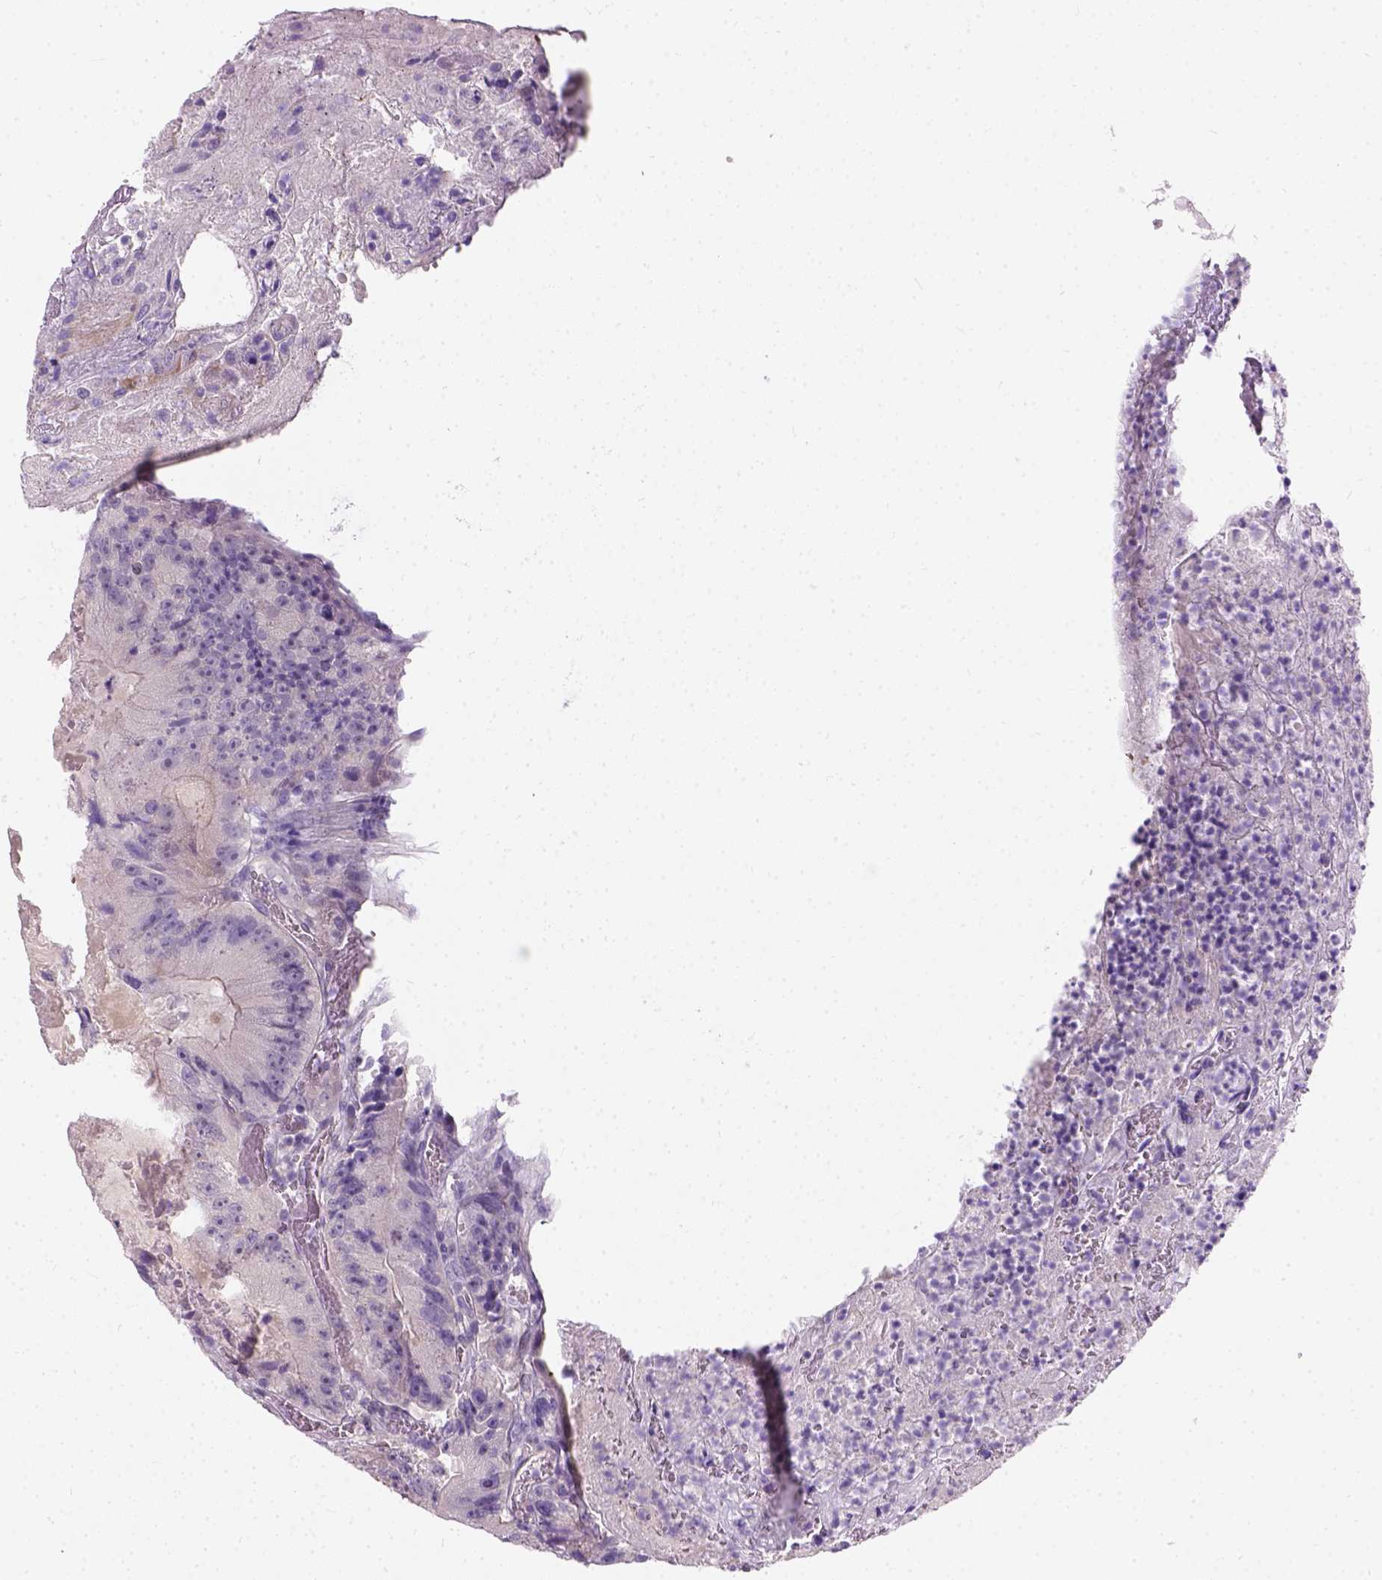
{"staining": {"intensity": "negative", "quantity": "none", "location": "none"}, "tissue": "colorectal cancer", "cell_type": "Tumor cells", "image_type": "cancer", "snomed": [{"axis": "morphology", "description": "Adenocarcinoma, NOS"}, {"axis": "topography", "description": "Colon"}], "caption": "Immunohistochemistry (IHC) micrograph of neoplastic tissue: human colorectal adenocarcinoma stained with DAB (3,3'-diaminobenzidine) exhibits no significant protein staining in tumor cells.", "gene": "C20orf144", "patient": {"sex": "female", "age": 86}}